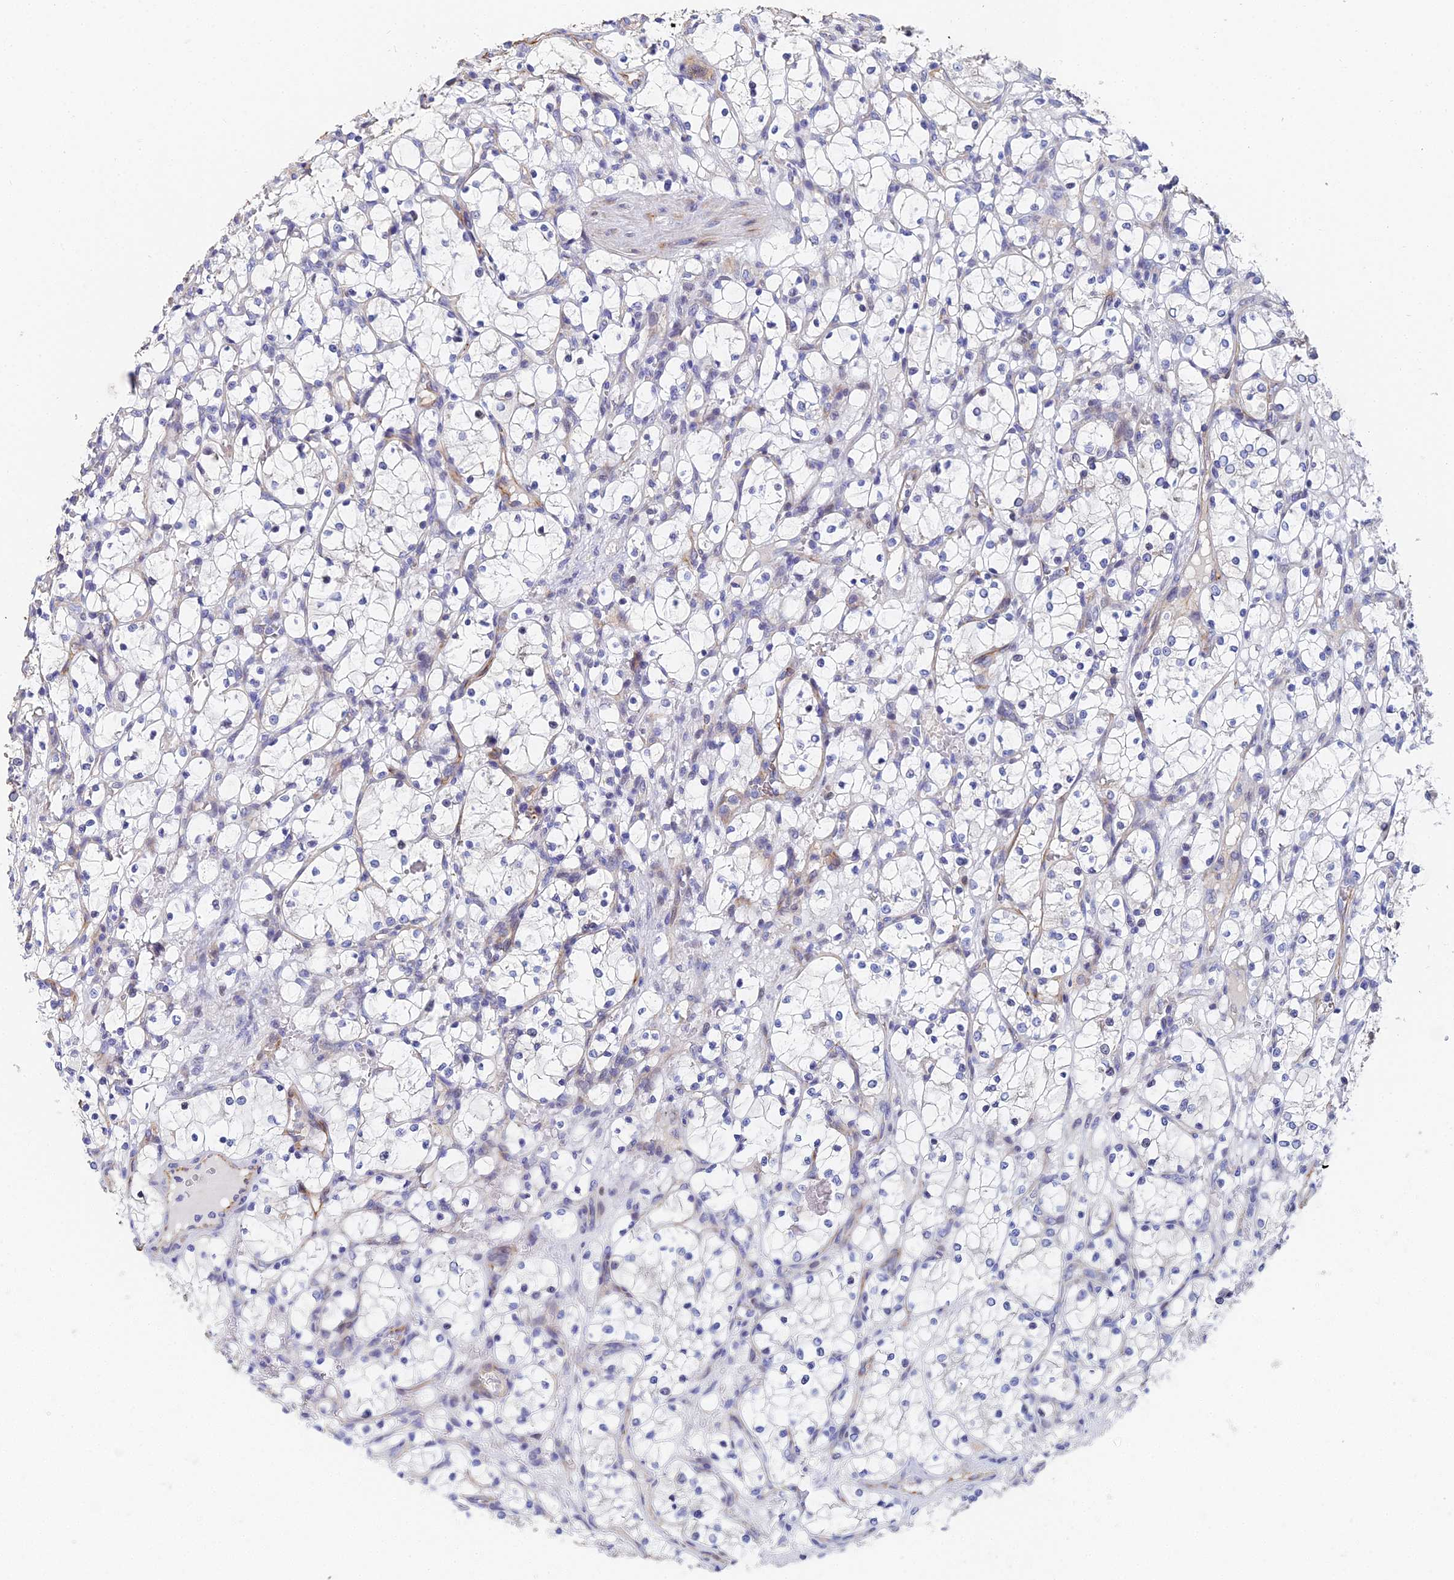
{"staining": {"intensity": "negative", "quantity": "none", "location": "none"}, "tissue": "renal cancer", "cell_type": "Tumor cells", "image_type": "cancer", "snomed": [{"axis": "morphology", "description": "Adenocarcinoma, NOS"}, {"axis": "topography", "description": "Kidney"}], "caption": "This photomicrograph is of adenocarcinoma (renal) stained with IHC to label a protein in brown with the nuclei are counter-stained blue. There is no expression in tumor cells.", "gene": "ENSG00000268674", "patient": {"sex": "female", "age": 69}}